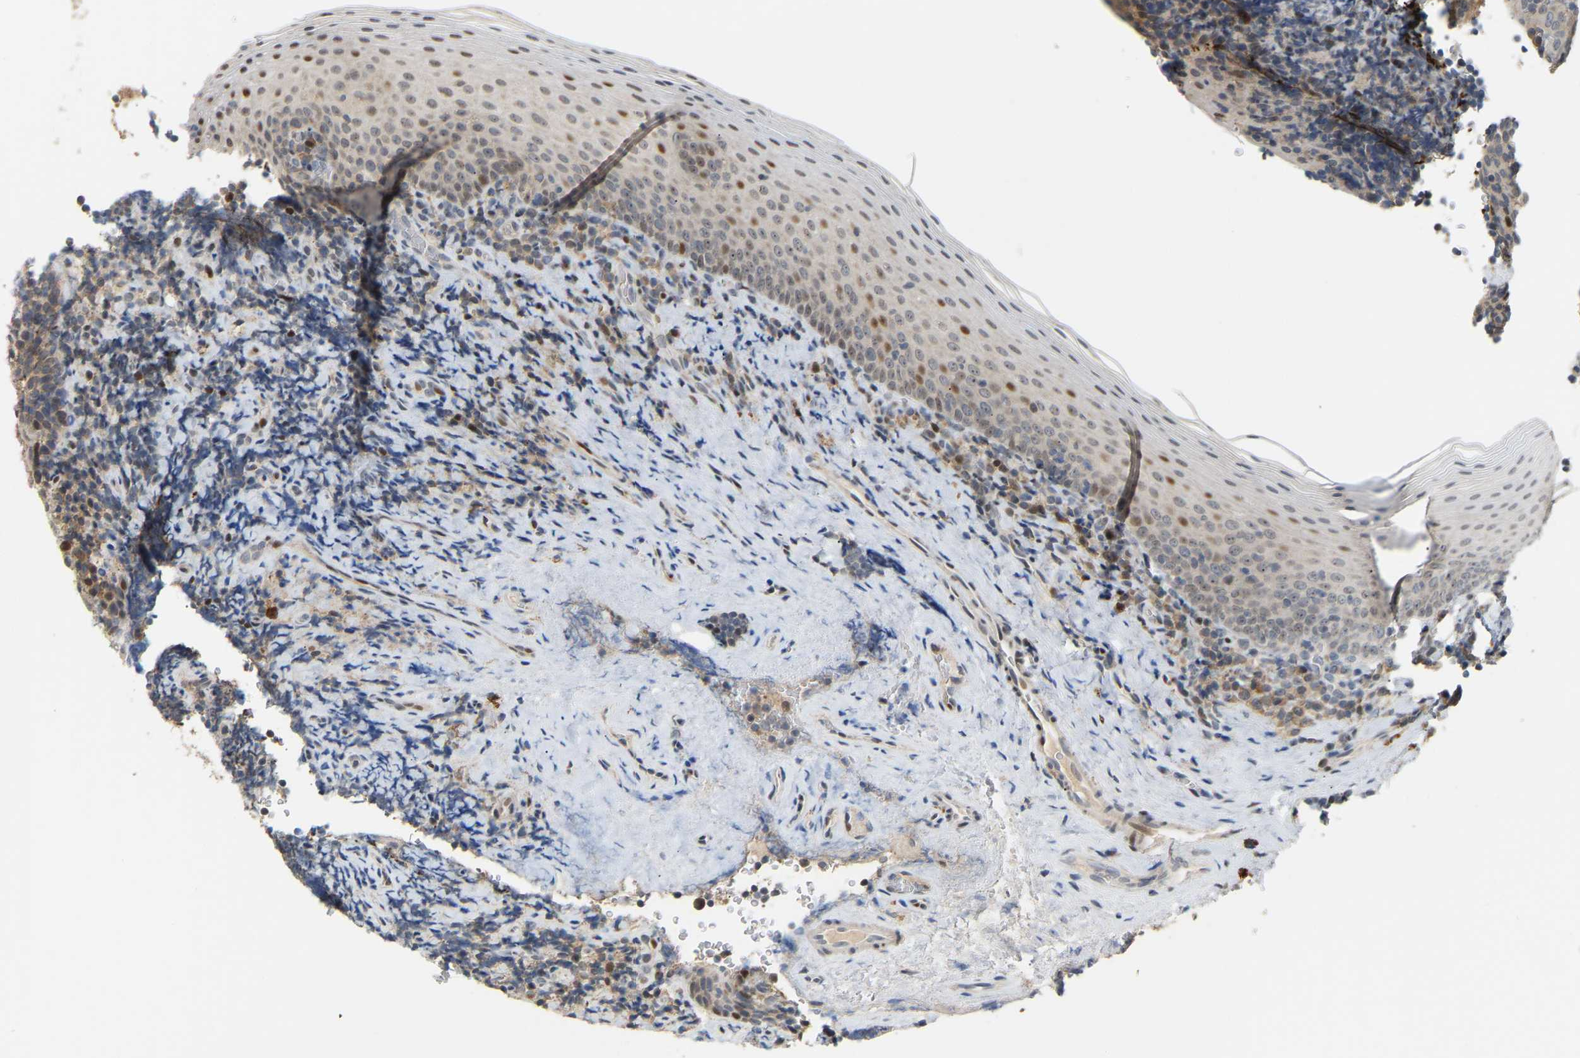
{"staining": {"intensity": "weak", "quantity": "<25%", "location": "cytoplasmic/membranous"}, "tissue": "tonsil", "cell_type": "Germinal center cells", "image_type": "normal", "snomed": [{"axis": "morphology", "description": "Normal tissue, NOS"}, {"axis": "morphology", "description": "Inflammation, NOS"}, {"axis": "topography", "description": "Tonsil"}], "caption": "Immunohistochemical staining of normal tonsil exhibits no significant staining in germinal center cells.", "gene": "PTPN4", "patient": {"sex": "female", "age": 31}}